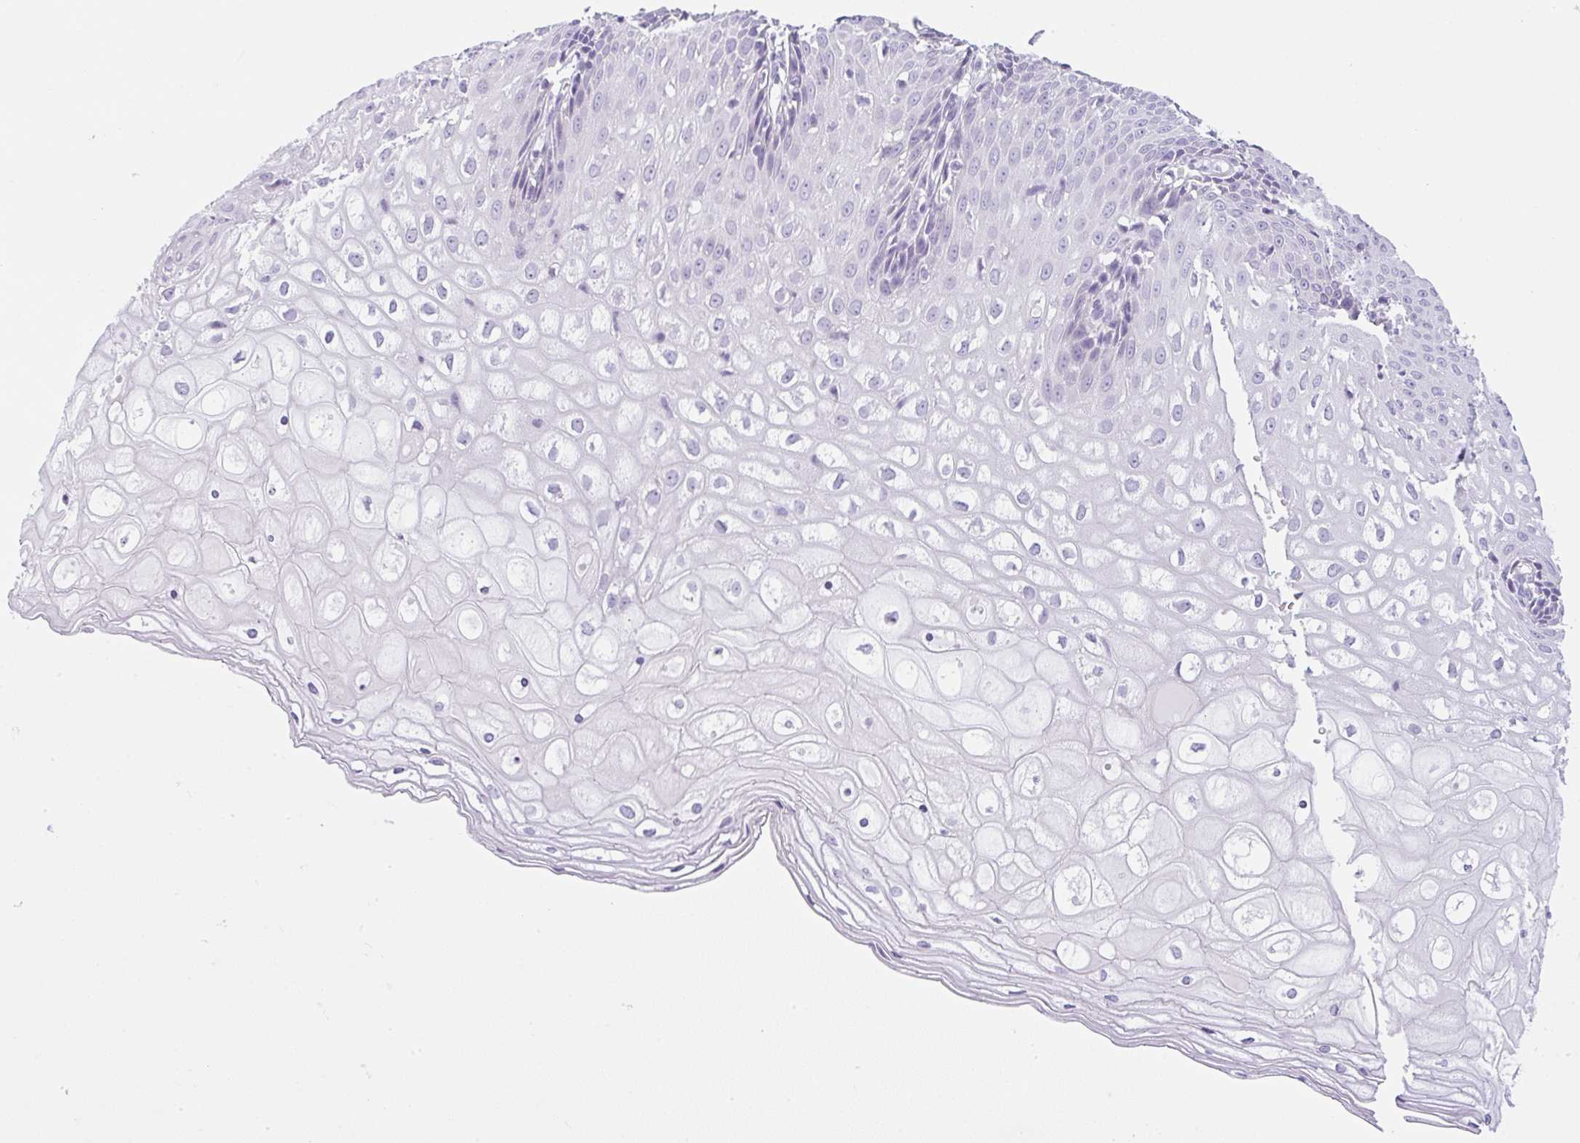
{"staining": {"intensity": "negative", "quantity": "none", "location": "none"}, "tissue": "cervix", "cell_type": "Glandular cells", "image_type": "normal", "snomed": [{"axis": "morphology", "description": "Normal tissue, NOS"}, {"axis": "topography", "description": "Cervix"}], "caption": "This is an immunohistochemistry histopathology image of benign cervix. There is no staining in glandular cells.", "gene": "LPAR4", "patient": {"sex": "female", "age": 36}}